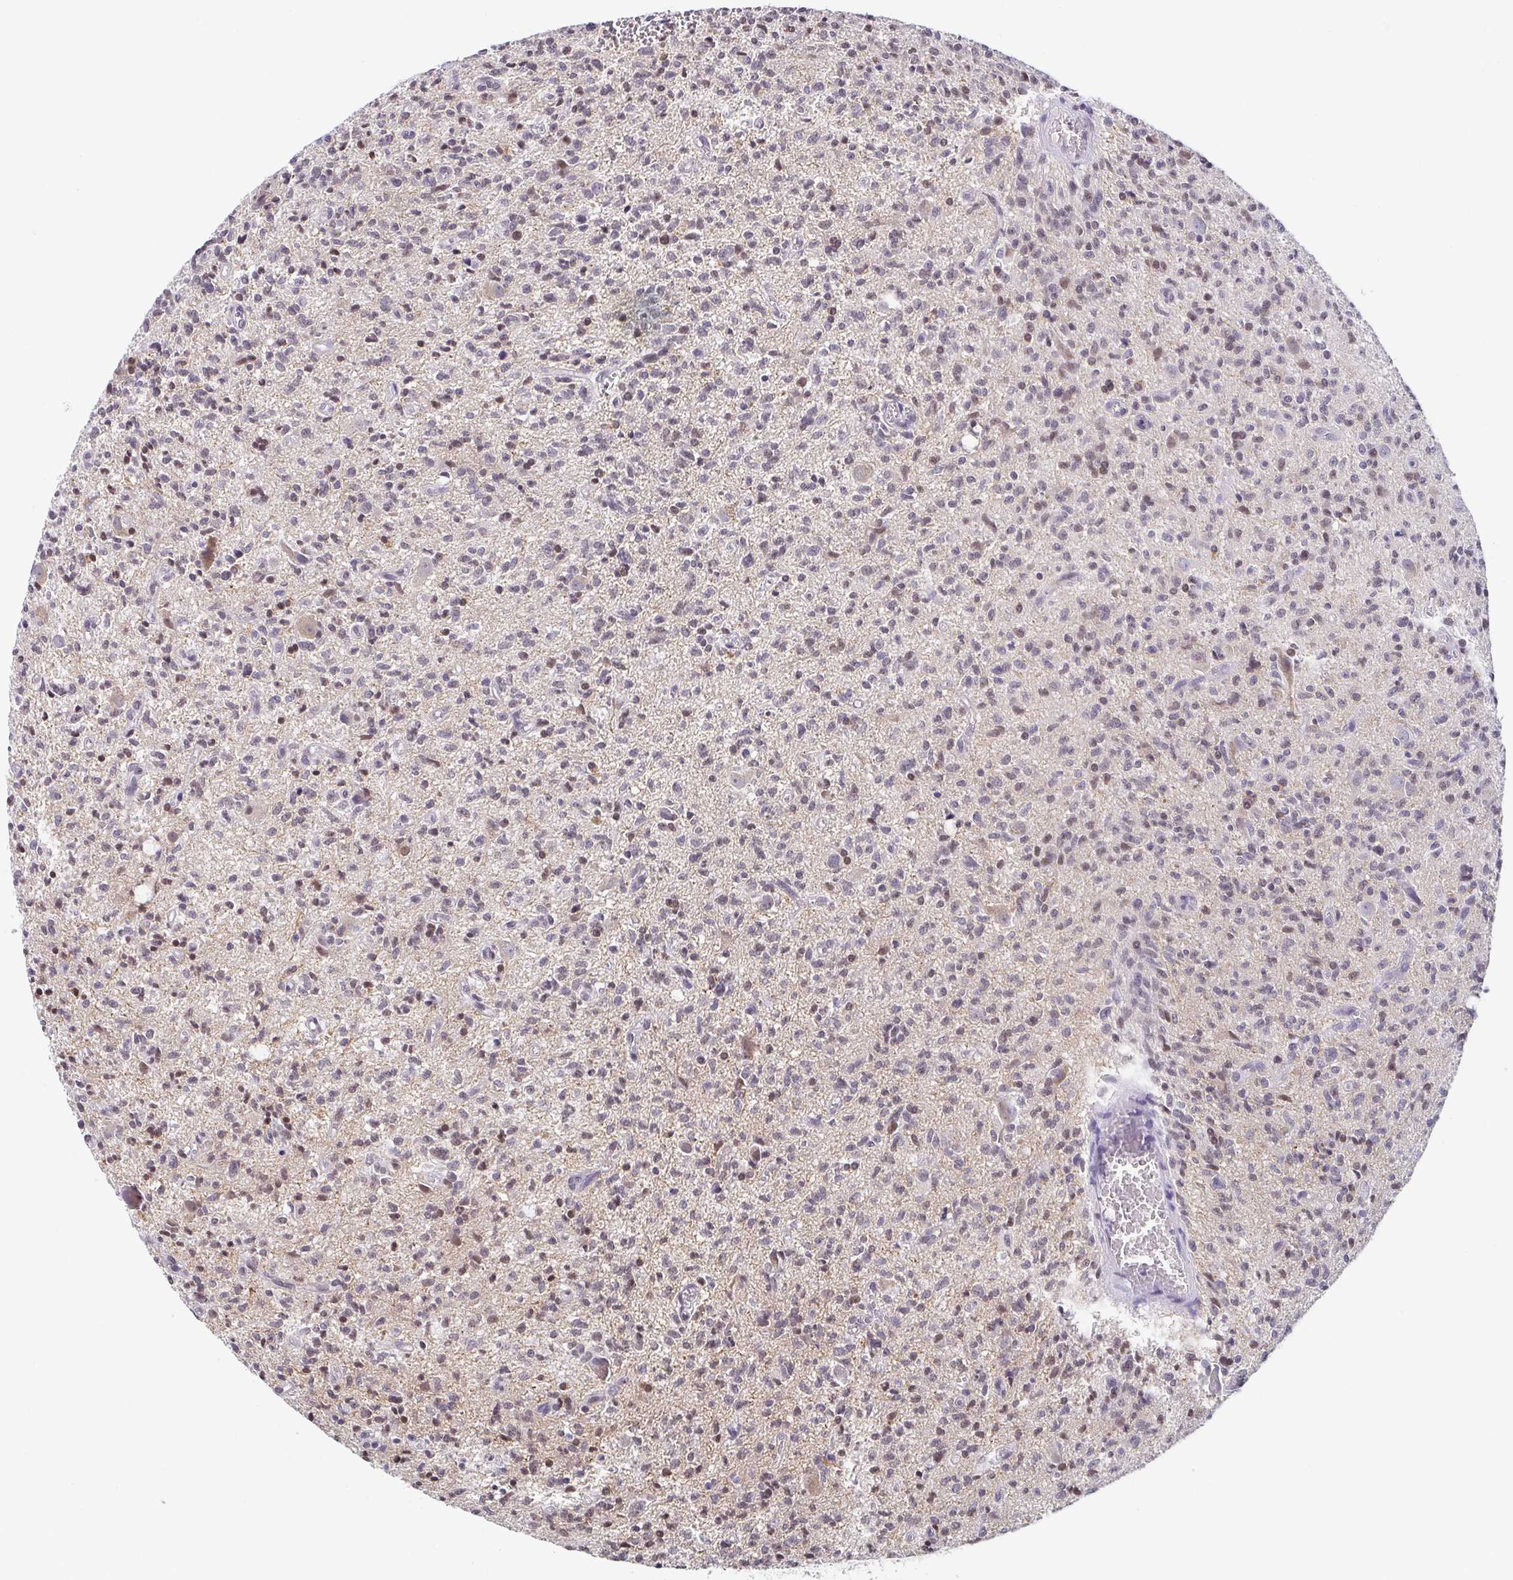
{"staining": {"intensity": "moderate", "quantity": "25%-75%", "location": "nuclear"}, "tissue": "glioma", "cell_type": "Tumor cells", "image_type": "cancer", "snomed": [{"axis": "morphology", "description": "Glioma, malignant, Low grade"}, {"axis": "topography", "description": "Brain"}], "caption": "Protein analysis of low-grade glioma (malignant) tissue shows moderate nuclear staining in approximately 25%-75% of tumor cells.", "gene": "SLC7A10", "patient": {"sex": "male", "age": 64}}